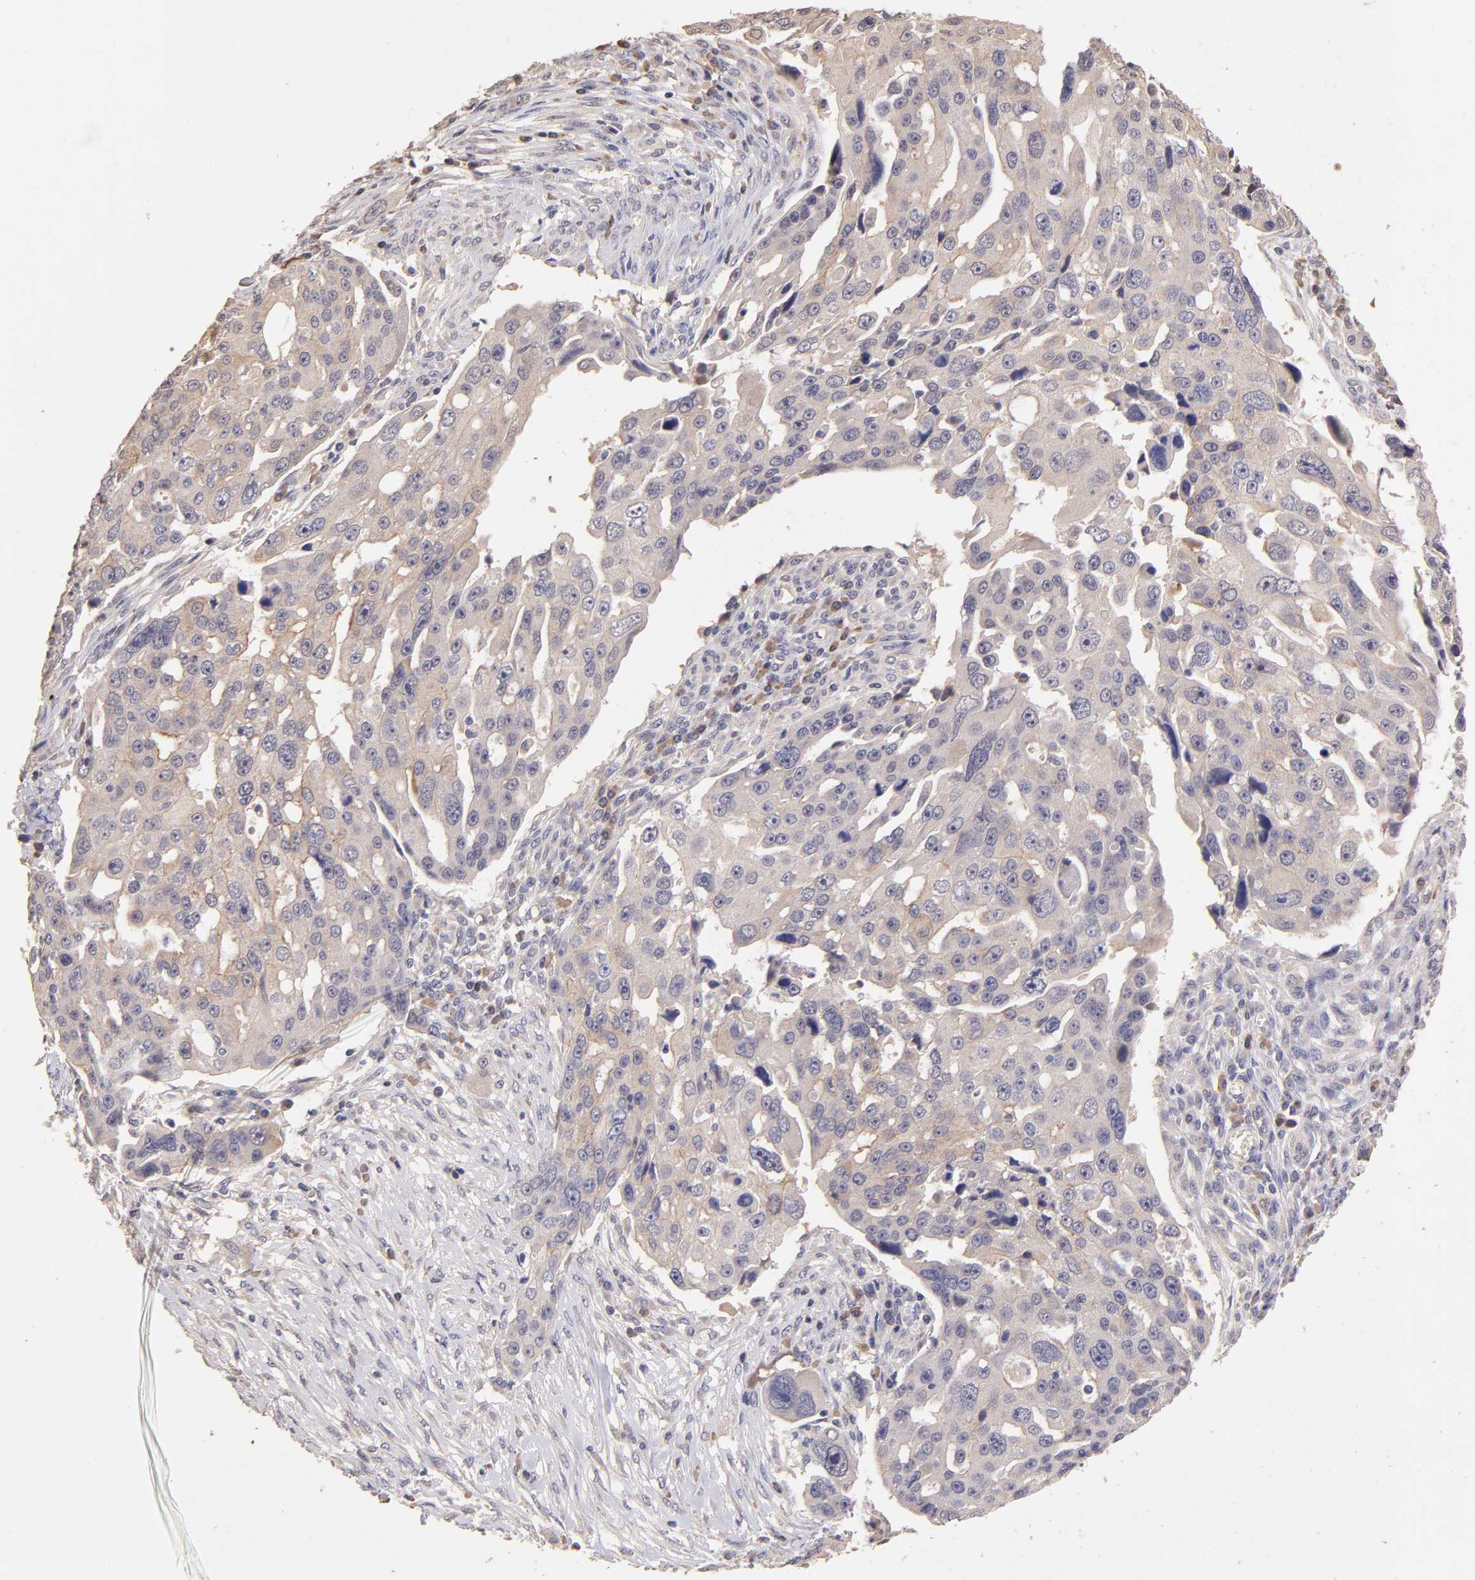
{"staining": {"intensity": "weak", "quantity": ">75%", "location": "cytoplasmic/membranous"}, "tissue": "ovarian cancer", "cell_type": "Tumor cells", "image_type": "cancer", "snomed": [{"axis": "morphology", "description": "Carcinoma, endometroid"}, {"axis": "topography", "description": "Ovary"}], "caption": "Immunohistochemical staining of ovarian cancer displays low levels of weak cytoplasmic/membranous expression in about >75% of tumor cells.", "gene": "RNASEL", "patient": {"sex": "female", "age": 75}}